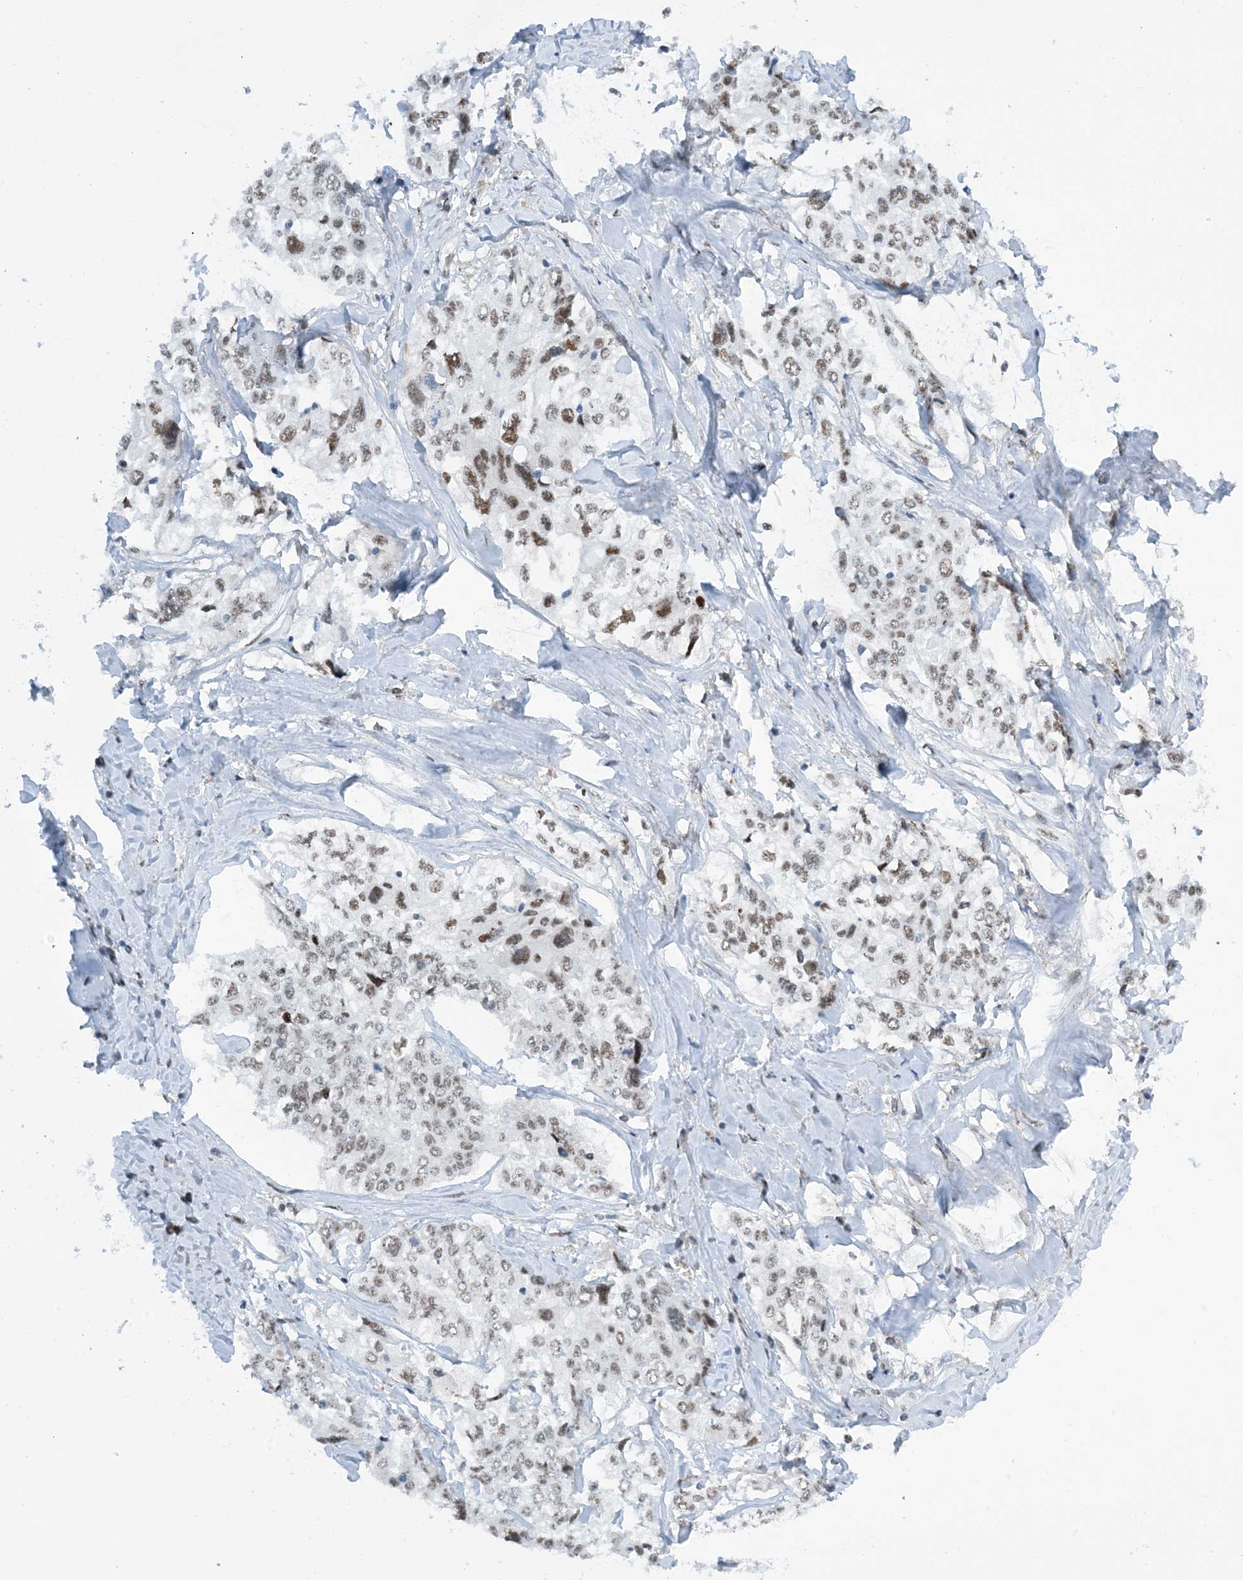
{"staining": {"intensity": "moderate", "quantity": "25%-75%", "location": "nuclear"}, "tissue": "cervical cancer", "cell_type": "Tumor cells", "image_type": "cancer", "snomed": [{"axis": "morphology", "description": "Squamous cell carcinoma, NOS"}, {"axis": "topography", "description": "Cervix"}], "caption": "Protein positivity by IHC exhibits moderate nuclear expression in approximately 25%-75% of tumor cells in cervical squamous cell carcinoma. The staining is performed using DAB (3,3'-diaminobenzidine) brown chromogen to label protein expression. The nuclei are counter-stained blue using hematoxylin.", "gene": "HEMK1", "patient": {"sex": "female", "age": 31}}